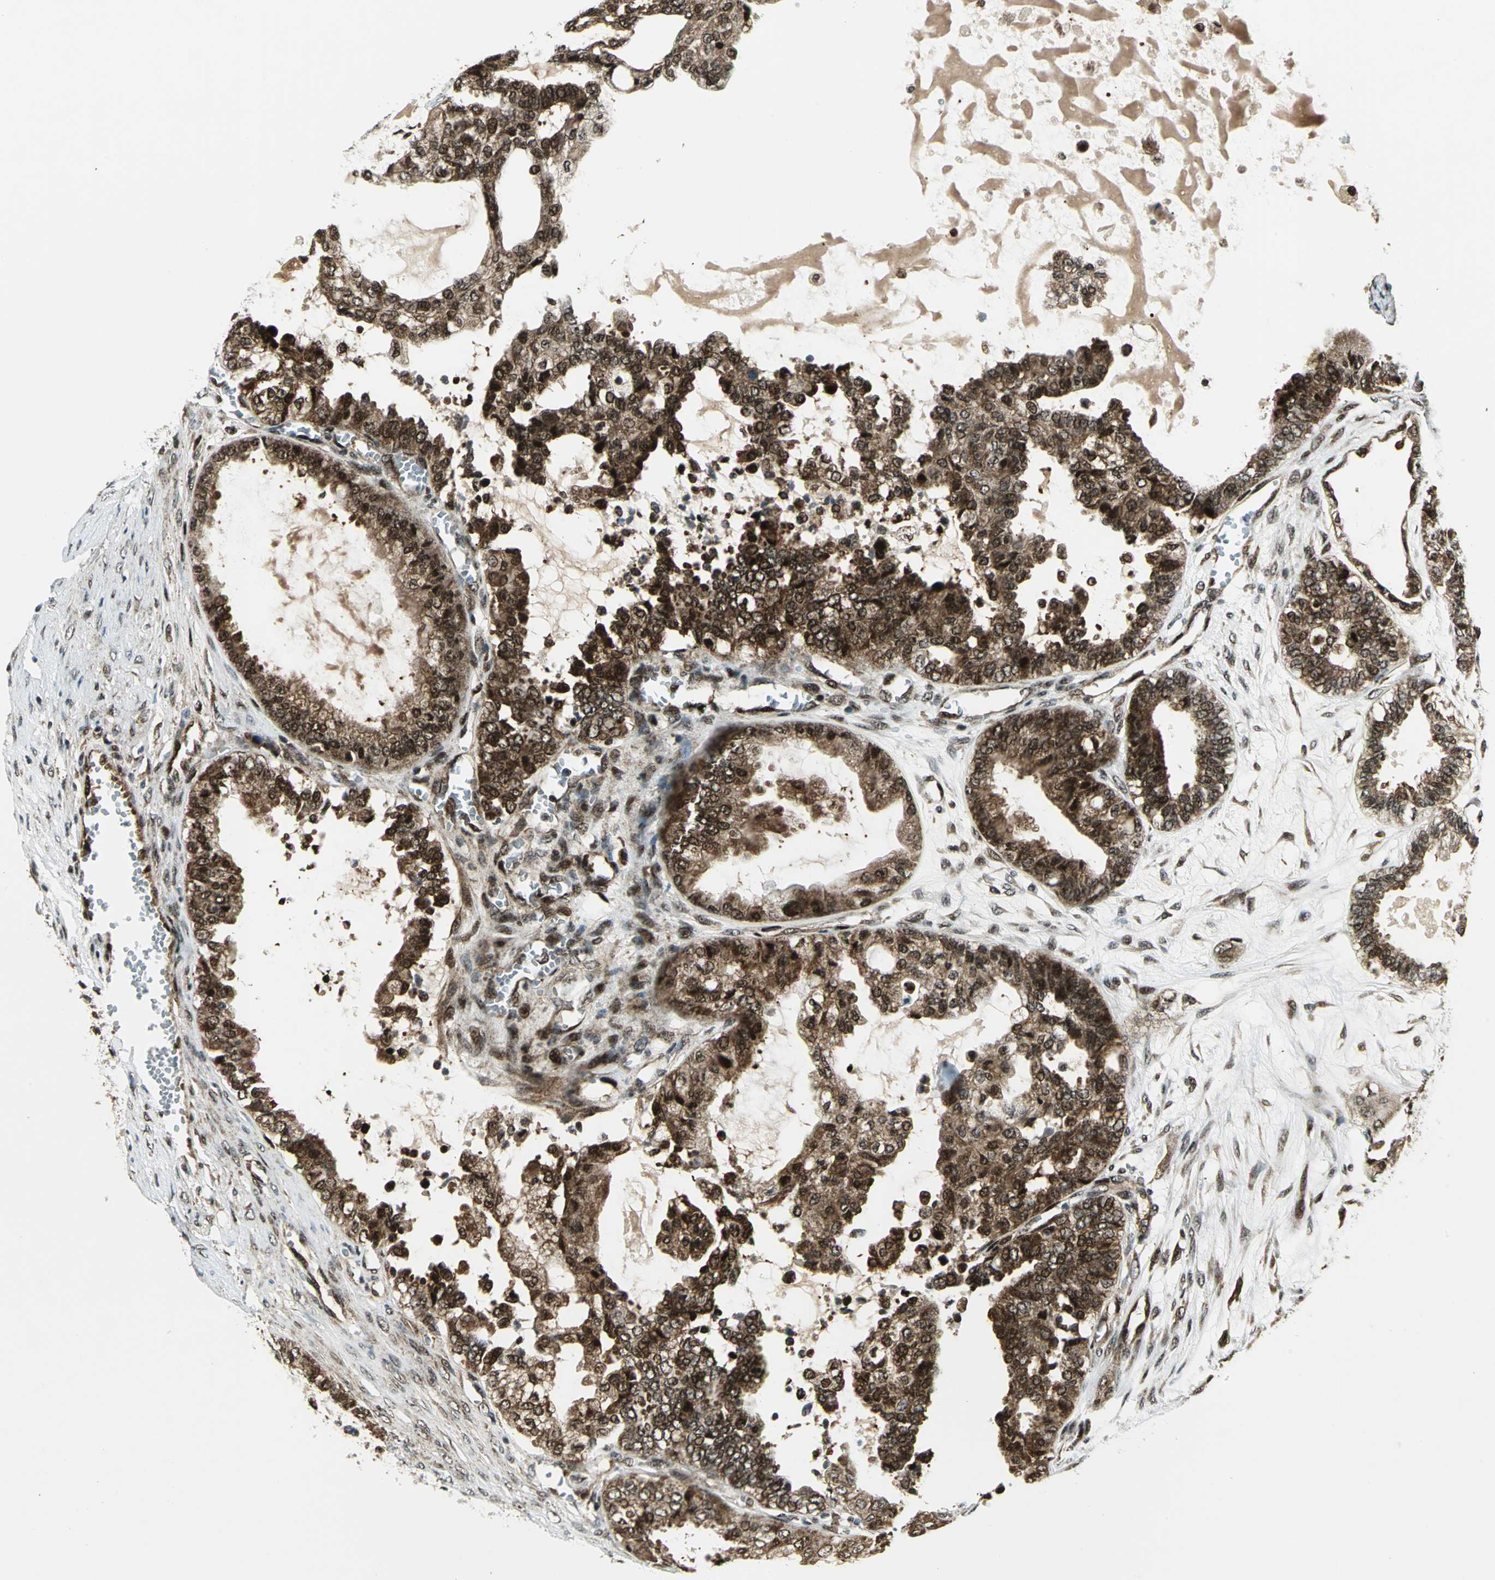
{"staining": {"intensity": "strong", "quantity": ">75%", "location": "cytoplasmic/membranous,nuclear"}, "tissue": "ovarian cancer", "cell_type": "Tumor cells", "image_type": "cancer", "snomed": [{"axis": "morphology", "description": "Carcinoma, NOS"}, {"axis": "morphology", "description": "Carcinoma, endometroid"}, {"axis": "topography", "description": "Ovary"}], "caption": "Tumor cells show strong cytoplasmic/membranous and nuclear positivity in approximately >75% of cells in ovarian cancer (carcinoma).", "gene": "COPS5", "patient": {"sex": "female", "age": 50}}